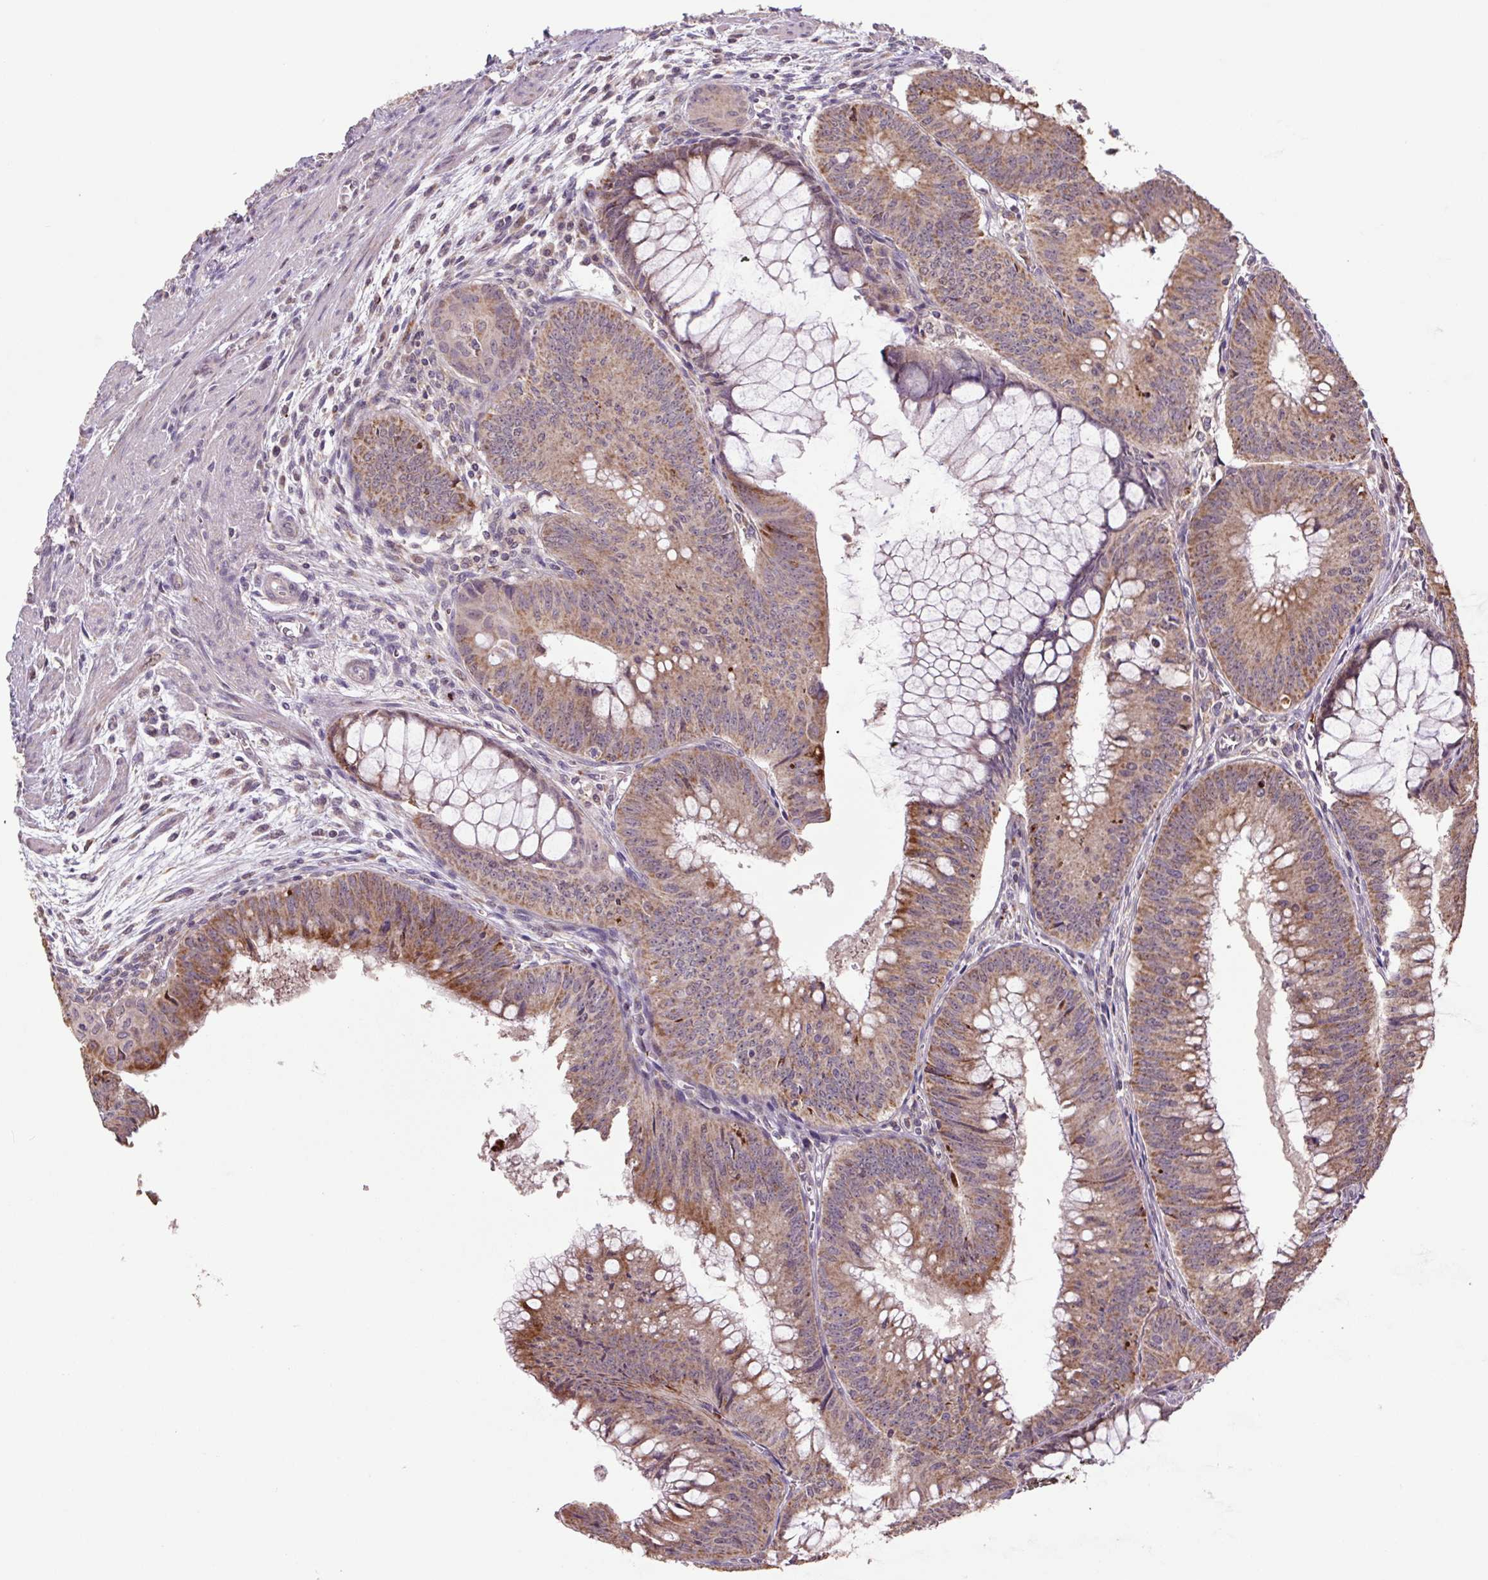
{"staining": {"intensity": "moderate", "quantity": ">75%", "location": "cytoplasmic/membranous"}, "tissue": "colorectal cancer", "cell_type": "Tumor cells", "image_type": "cancer", "snomed": [{"axis": "morphology", "description": "Adenocarcinoma, NOS"}, {"axis": "topography", "description": "Rectum"}], "caption": "A high-resolution micrograph shows IHC staining of adenocarcinoma (colorectal), which demonstrates moderate cytoplasmic/membranous staining in about >75% of tumor cells. Using DAB (brown) and hematoxylin (blue) stains, captured at high magnification using brightfield microscopy.", "gene": "TMEM160", "patient": {"sex": "female", "age": 72}}